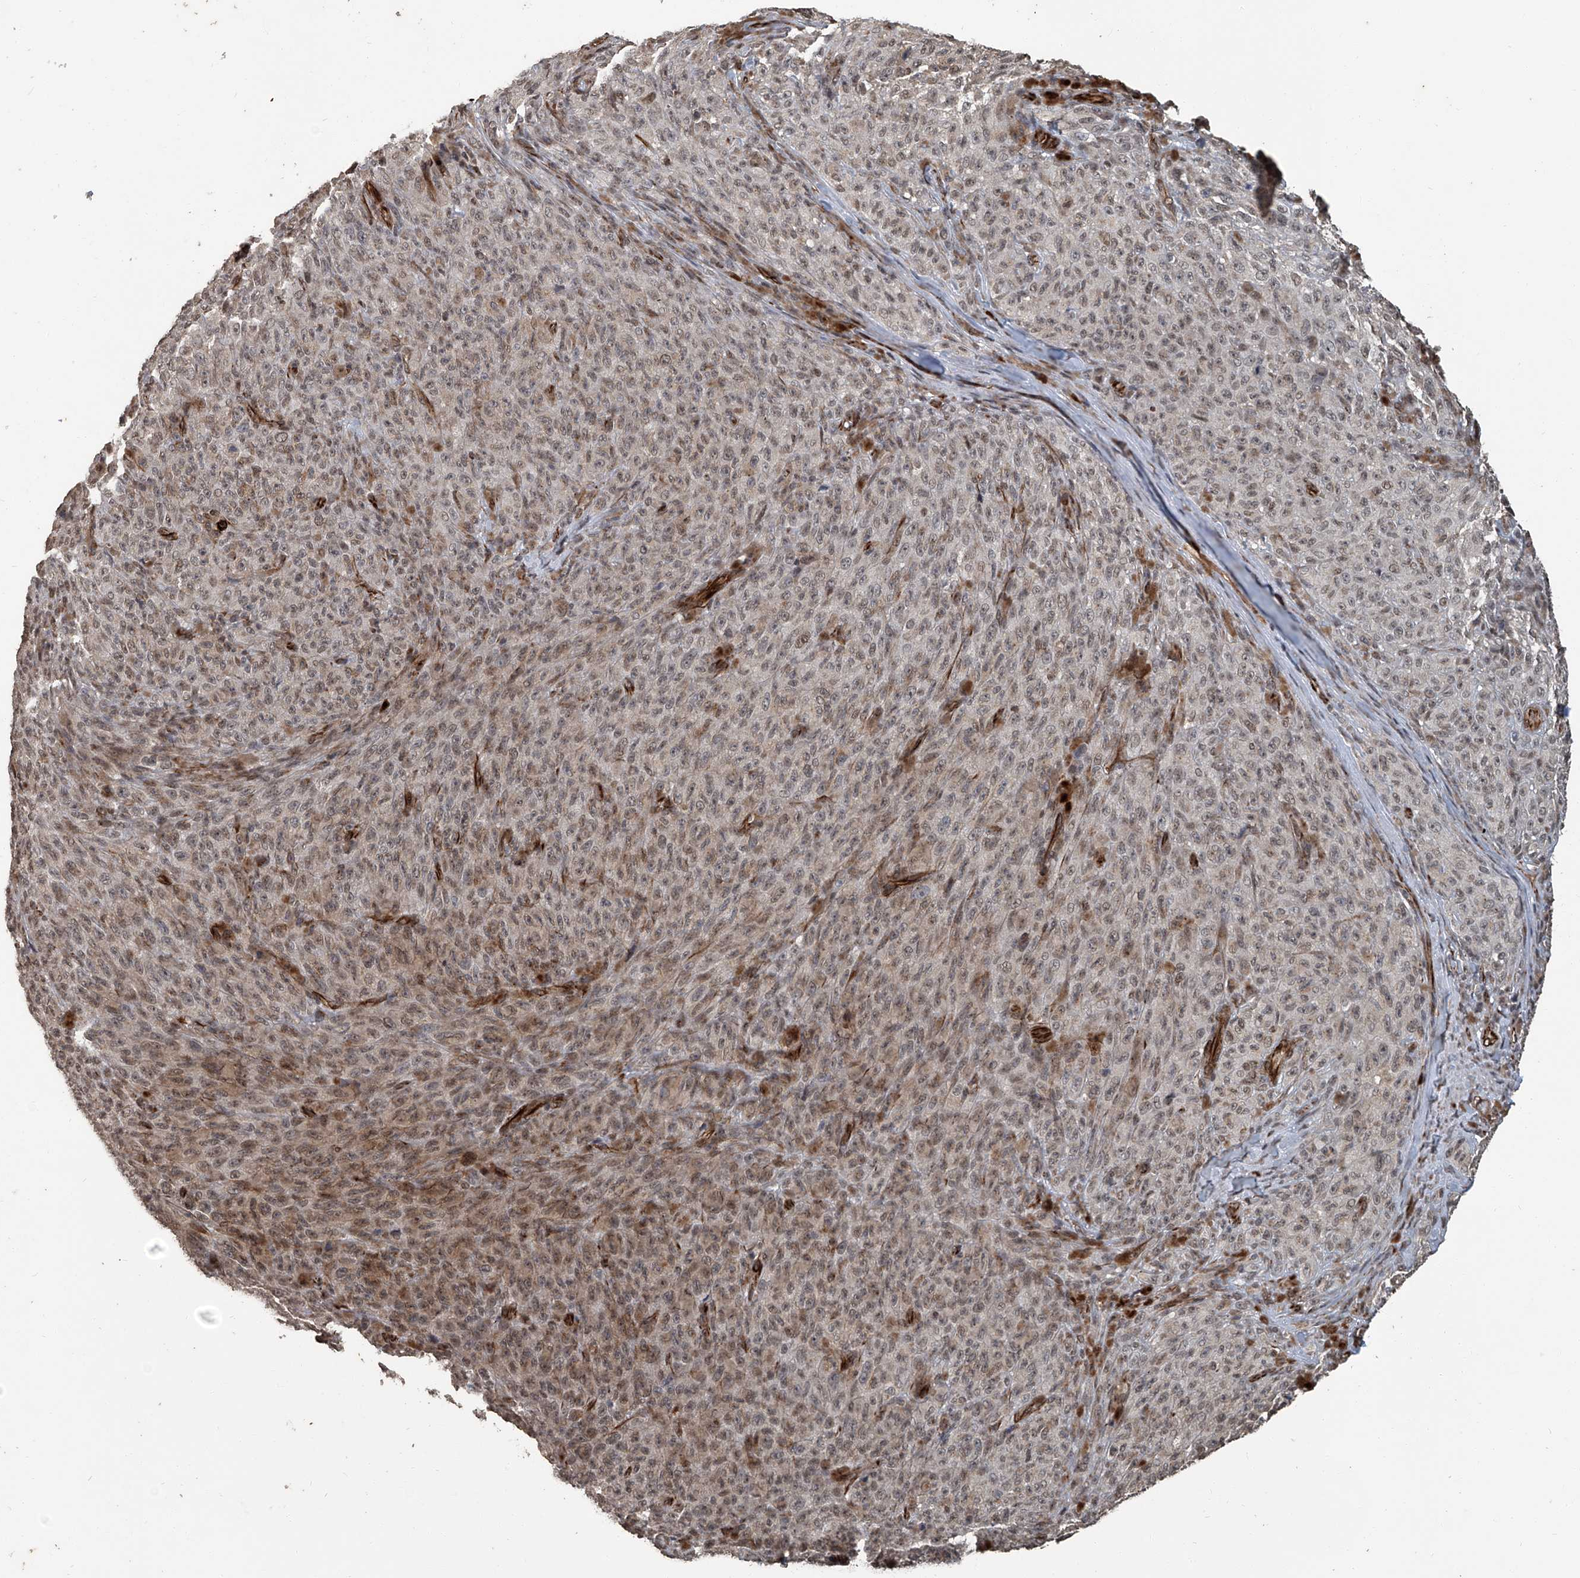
{"staining": {"intensity": "negative", "quantity": "none", "location": "none"}, "tissue": "melanoma", "cell_type": "Tumor cells", "image_type": "cancer", "snomed": [{"axis": "morphology", "description": "Malignant melanoma, NOS"}, {"axis": "topography", "description": "Skin"}], "caption": "Tumor cells show no significant expression in malignant melanoma.", "gene": "GPR132", "patient": {"sex": "female", "age": 82}}